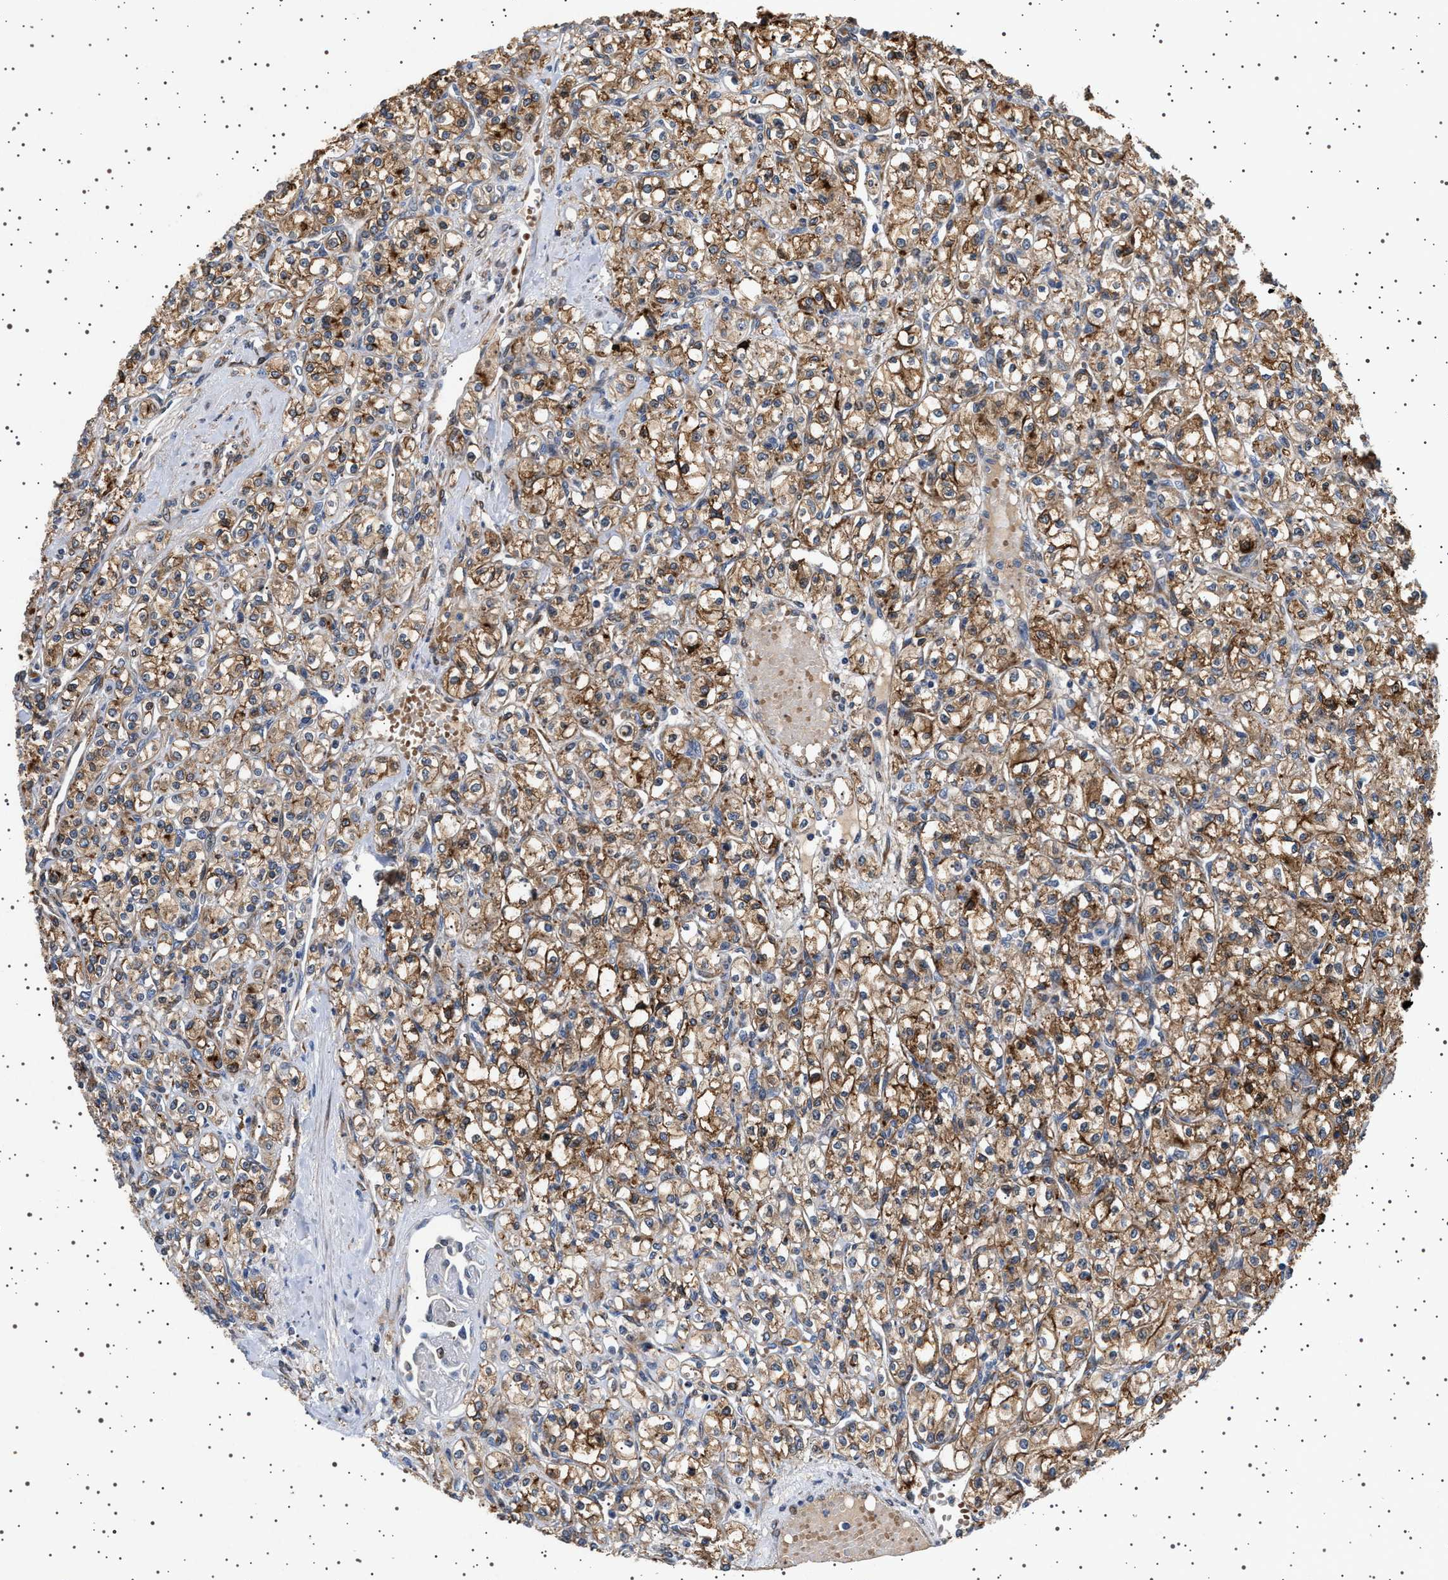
{"staining": {"intensity": "moderate", "quantity": ">75%", "location": "cytoplasmic/membranous"}, "tissue": "renal cancer", "cell_type": "Tumor cells", "image_type": "cancer", "snomed": [{"axis": "morphology", "description": "Adenocarcinoma, NOS"}, {"axis": "topography", "description": "Kidney"}], "caption": "Renal cancer (adenocarcinoma) stained for a protein (brown) displays moderate cytoplasmic/membranous positive staining in approximately >75% of tumor cells.", "gene": "GUCY1B1", "patient": {"sex": "male", "age": 77}}